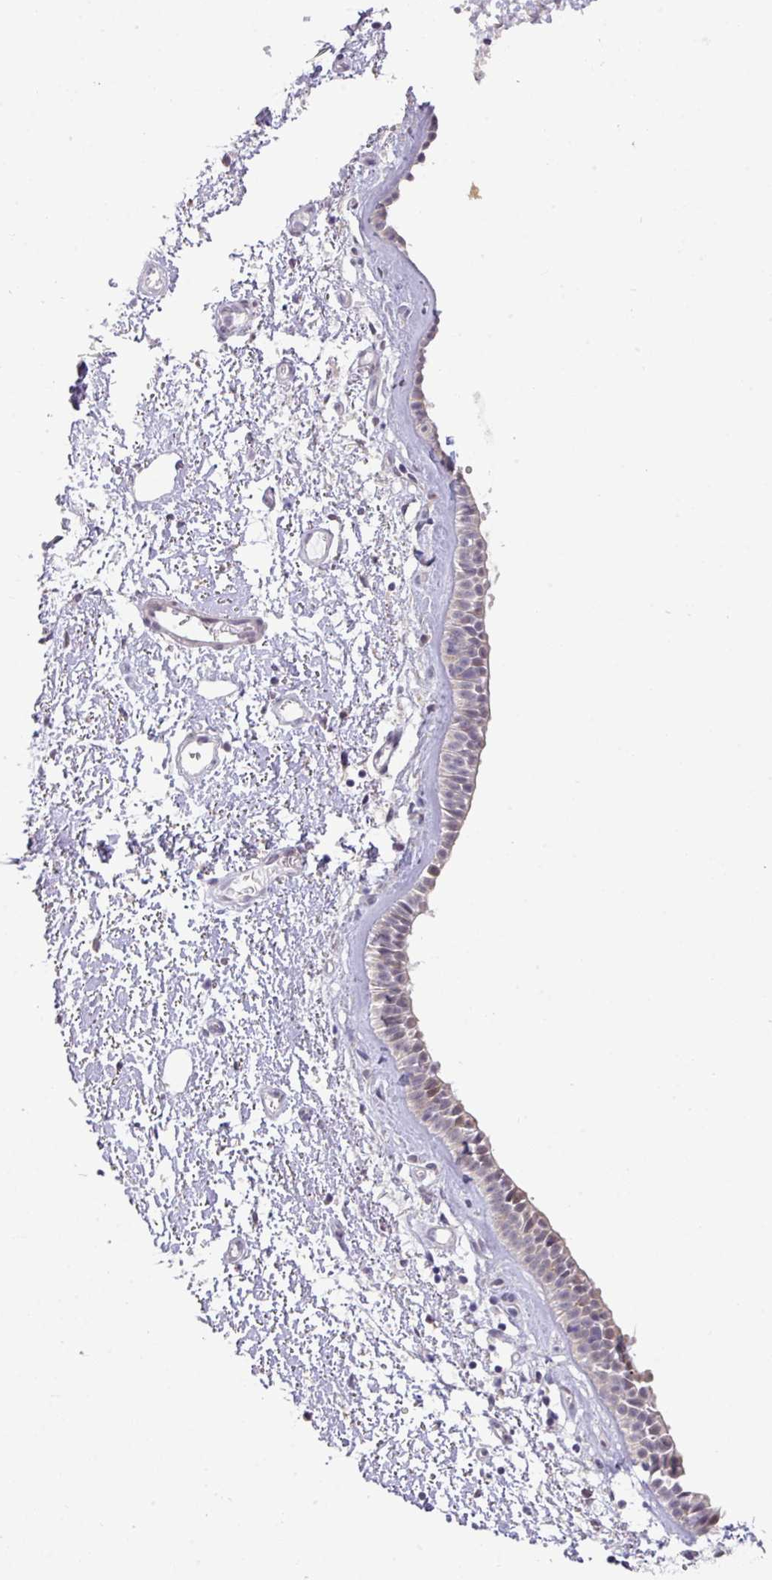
{"staining": {"intensity": "negative", "quantity": "none", "location": "none"}, "tissue": "nasopharynx", "cell_type": "Respiratory epithelial cells", "image_type": "normal", "snomed": [{"axis": "morphology", "description": "Normal tissue, NOS"}, {"axis": "topography", "description": "Cartilage tissue"}, {"axis": "topography", "description": "Nasopharynx"}], "caption": "DAB immunohistochemical staining of unremarkable nasopharynx exhibits no significant expression in respiratory epithelial cells.", "gene": "ANKRD13B", "patient": {"sex": "male", "age": 56}}